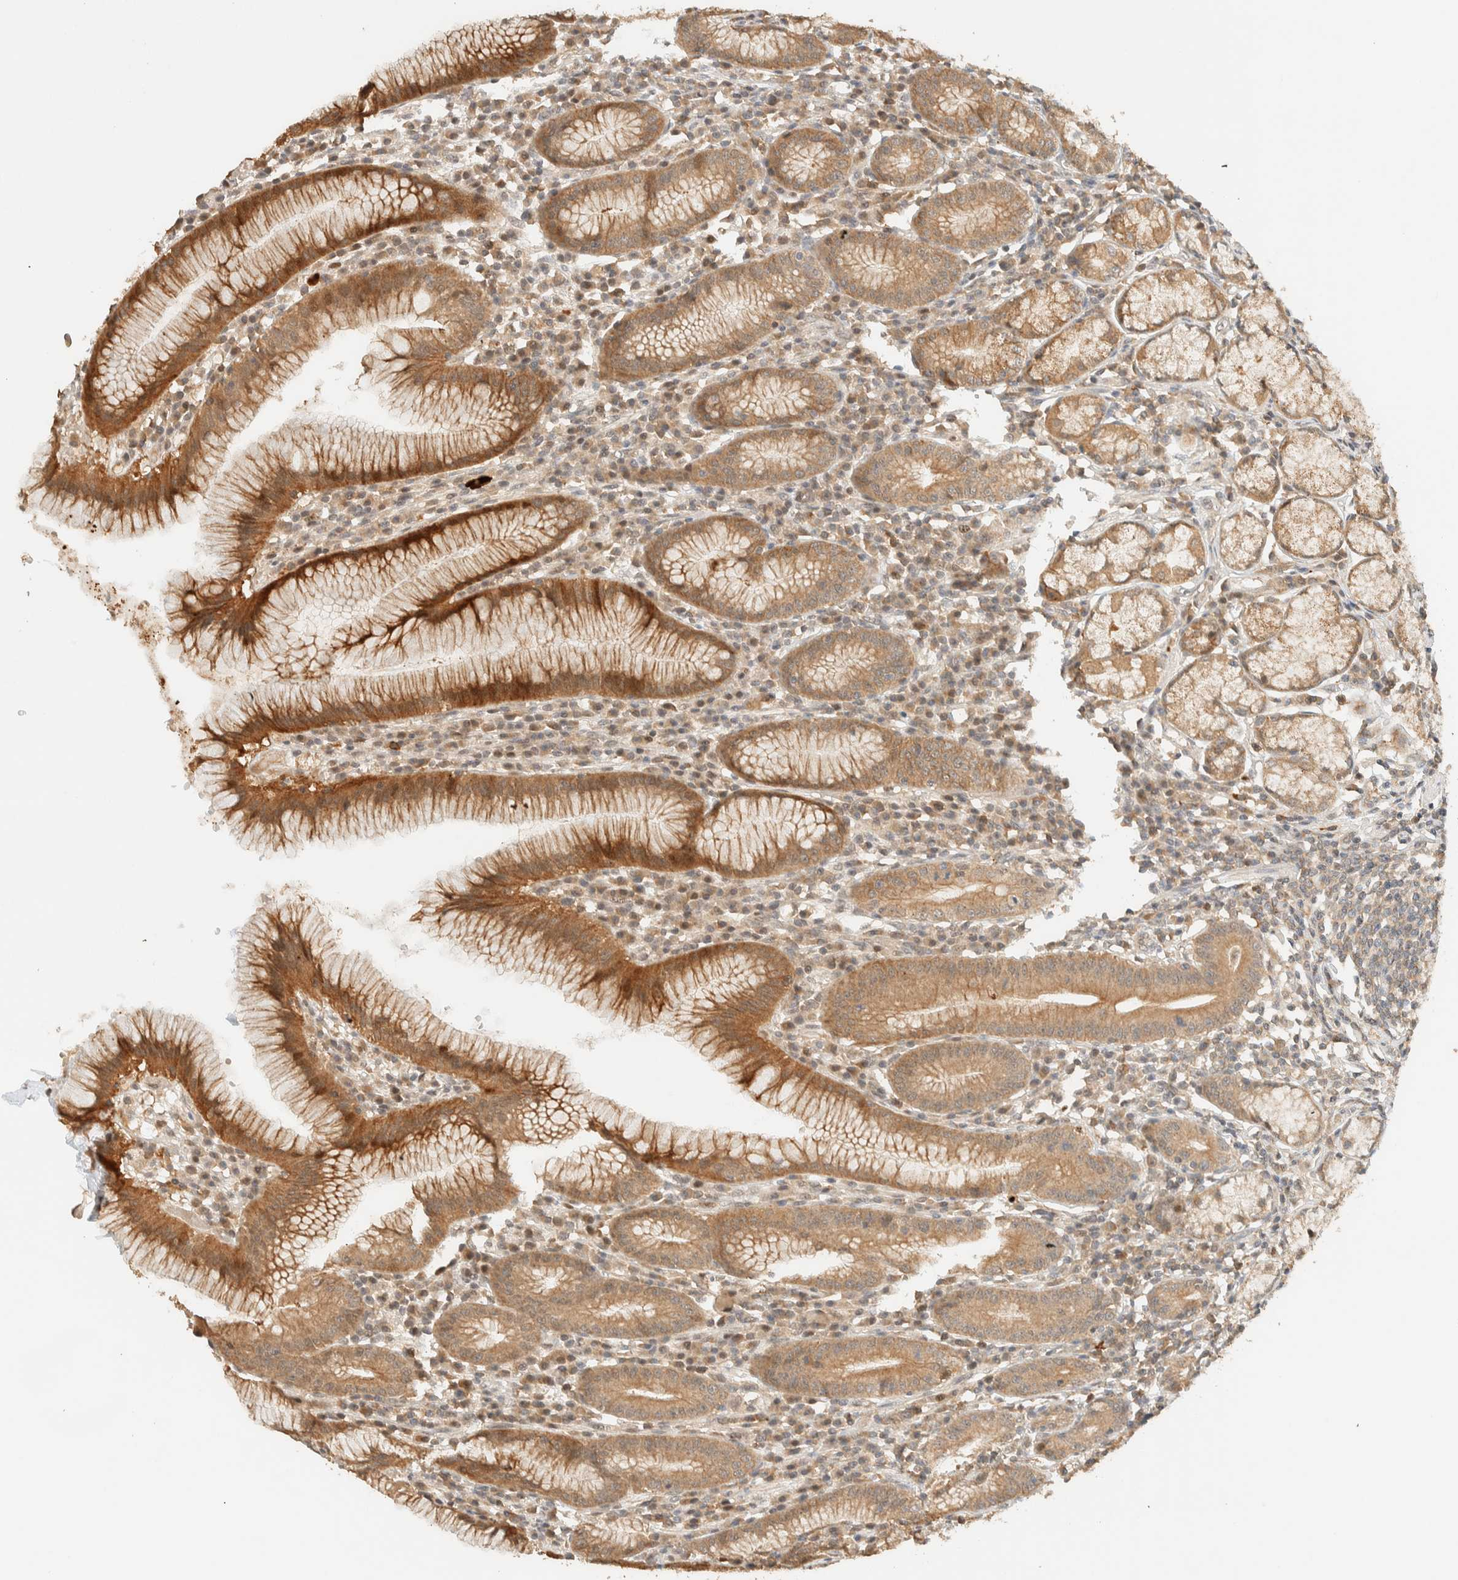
{"staining": {"intensity": "moderate", "quantity": ">75%", "location": "cytoplasmic/membranous"}, "tissue": "stomach", "cell_type": "Glandular cells", "image_type": "normal", "snomed": [{"axis": "morphology", "description": "Normal tissue, NOS"}, {"axis": "topography", "description": "Stomach"}], "caption": "Immunohistochemistry (IHC) micrograph of unremarkable human stomach stained for a protein (brown), which displays medium levels of moderate cytoplasmic/membranous positivity in about >75% of glandular cells.", "gene": "ZBTB34", "patient": {"sex": "male", "age": 55}}